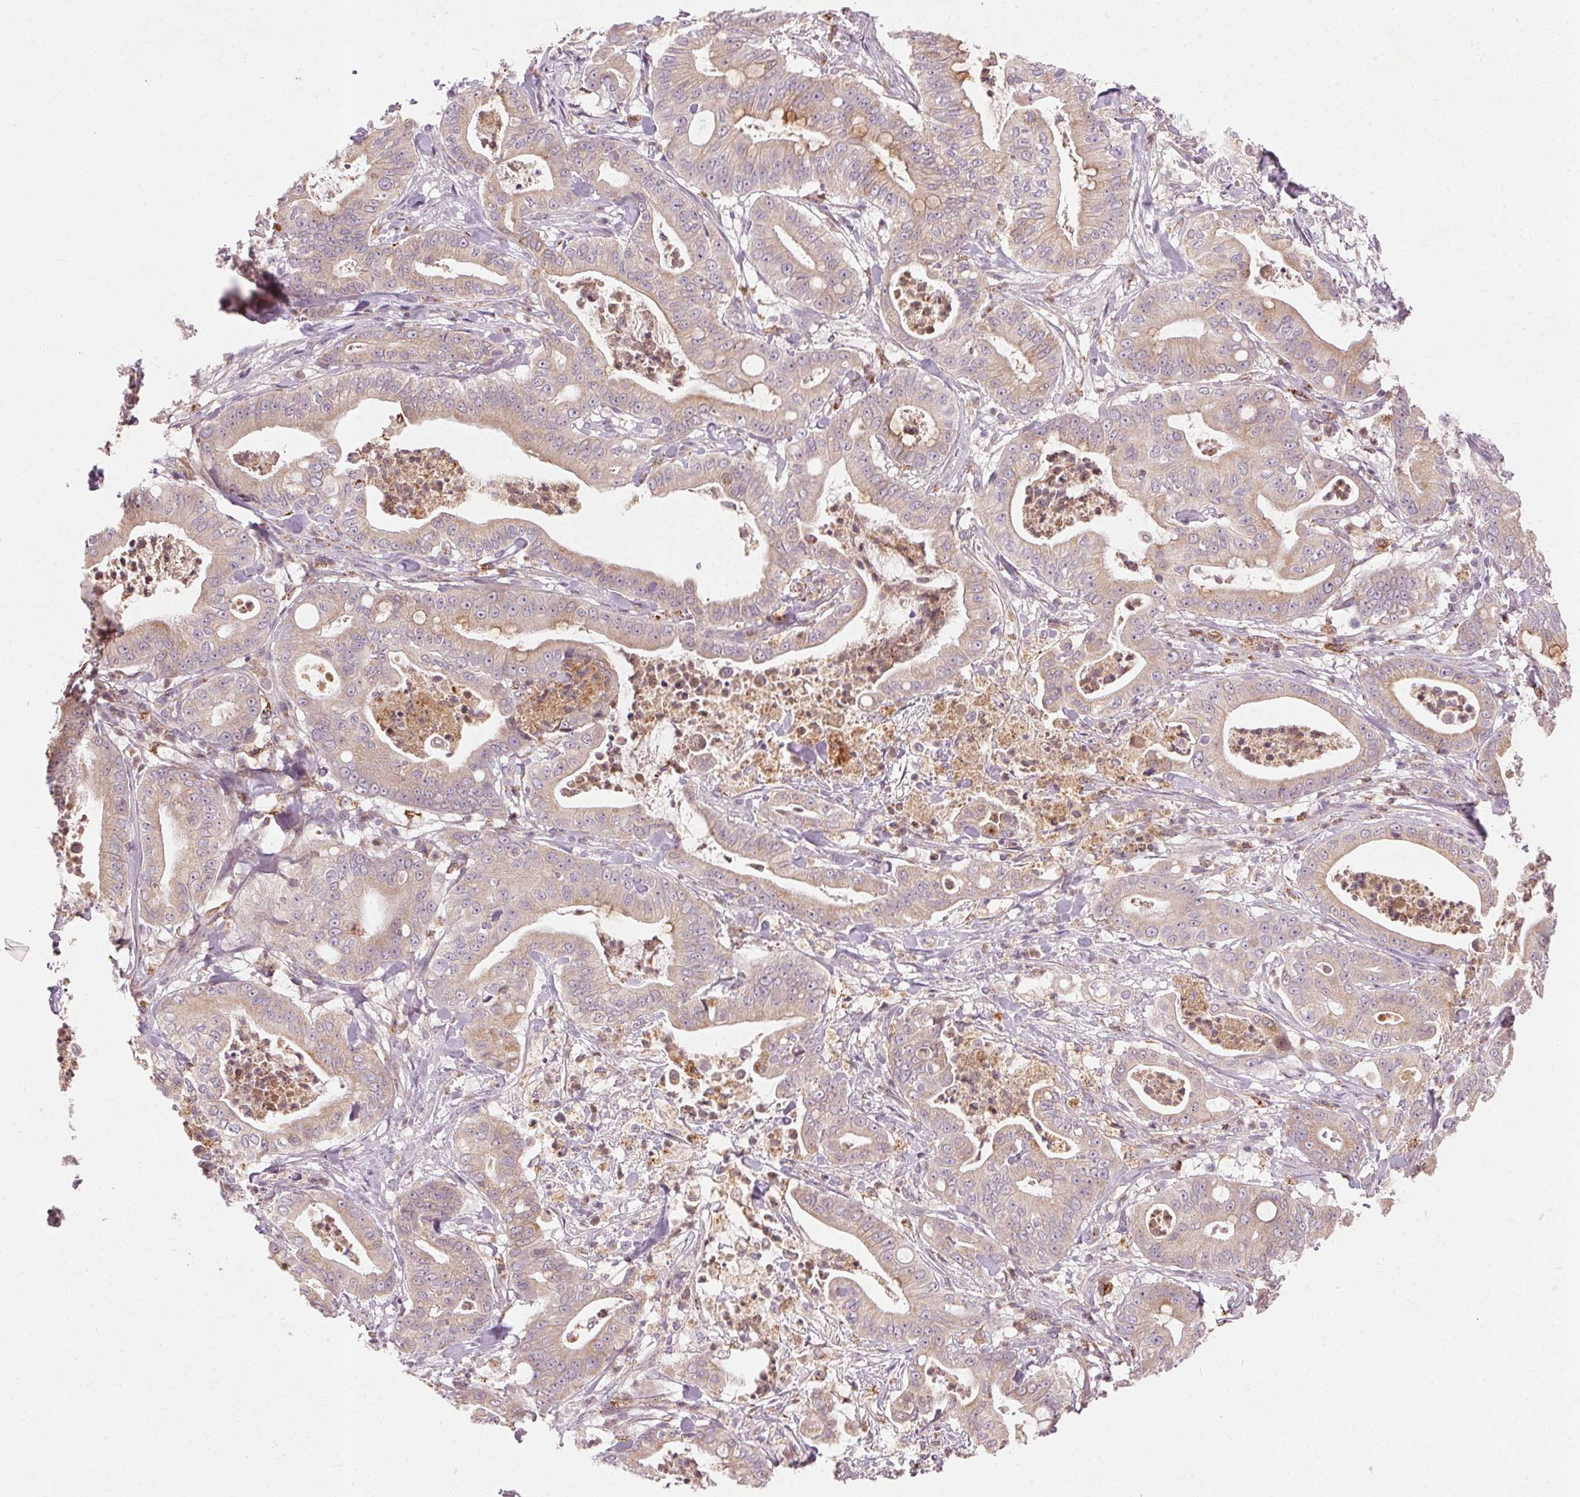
{"staining": {"intensity": "weak", "quantity": "25%-75%", "location": "cytoplasmic/membranous"}, "tissue": "pancreatic cancer", "cell_type": "Tumor cells", "image_type": "cancer", "snomed": [{"axis": "morphology", "description": "Adenocarcinoma, NOS"}, {"axis": "topography", "description": "Pancreas"}], "caption": "Pancreatic adenocarcinoma tissue displays weak cytoplasmic/membranous staining in about 25%-75% of tumor cells, visualized by immunohistochemistry.", "gene": "REP15", "patient": {"sex": "male", "age": 71}}